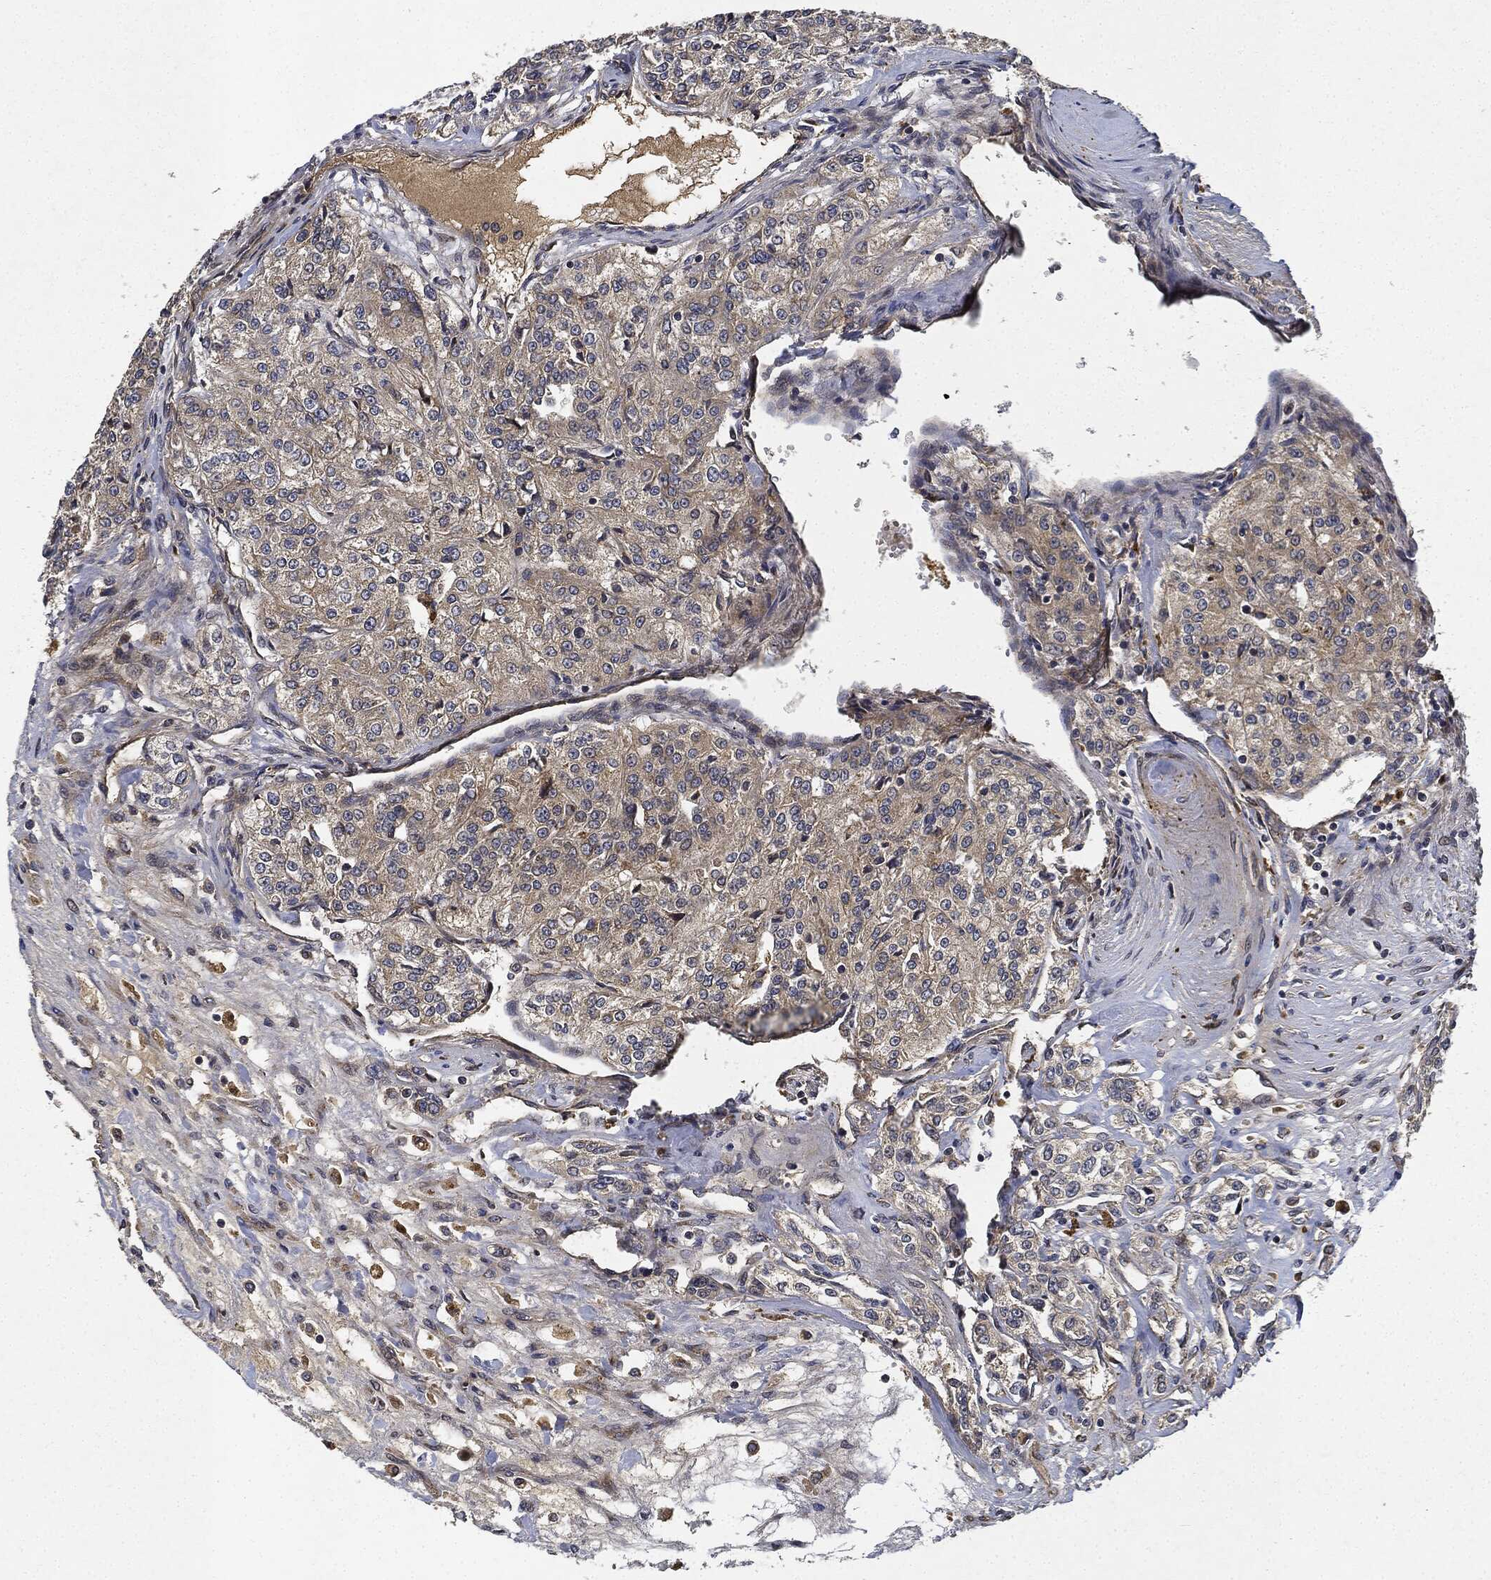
{"staining": {"intensity": "weak", "quantity": "<25%", "location": "cytoplasmic/membranous"}, "tissue": "renal cancer", "cell_type": "Tumor cells", "image_type": "cancer", "snomed": [{"axis": "morphology", "description": "Adenocarcinoma, NOS"}, {"axis": "topography", "description": "Kidney"}], "caption": "An IHC histopathology image of renal cancer is shown. There is no staining in tumor cells of renal cancer. (DAB immunohistochemistry (IHC), high magnification).", "gene": "MLST8", "patient": {"sex": "female", "age": 63}}